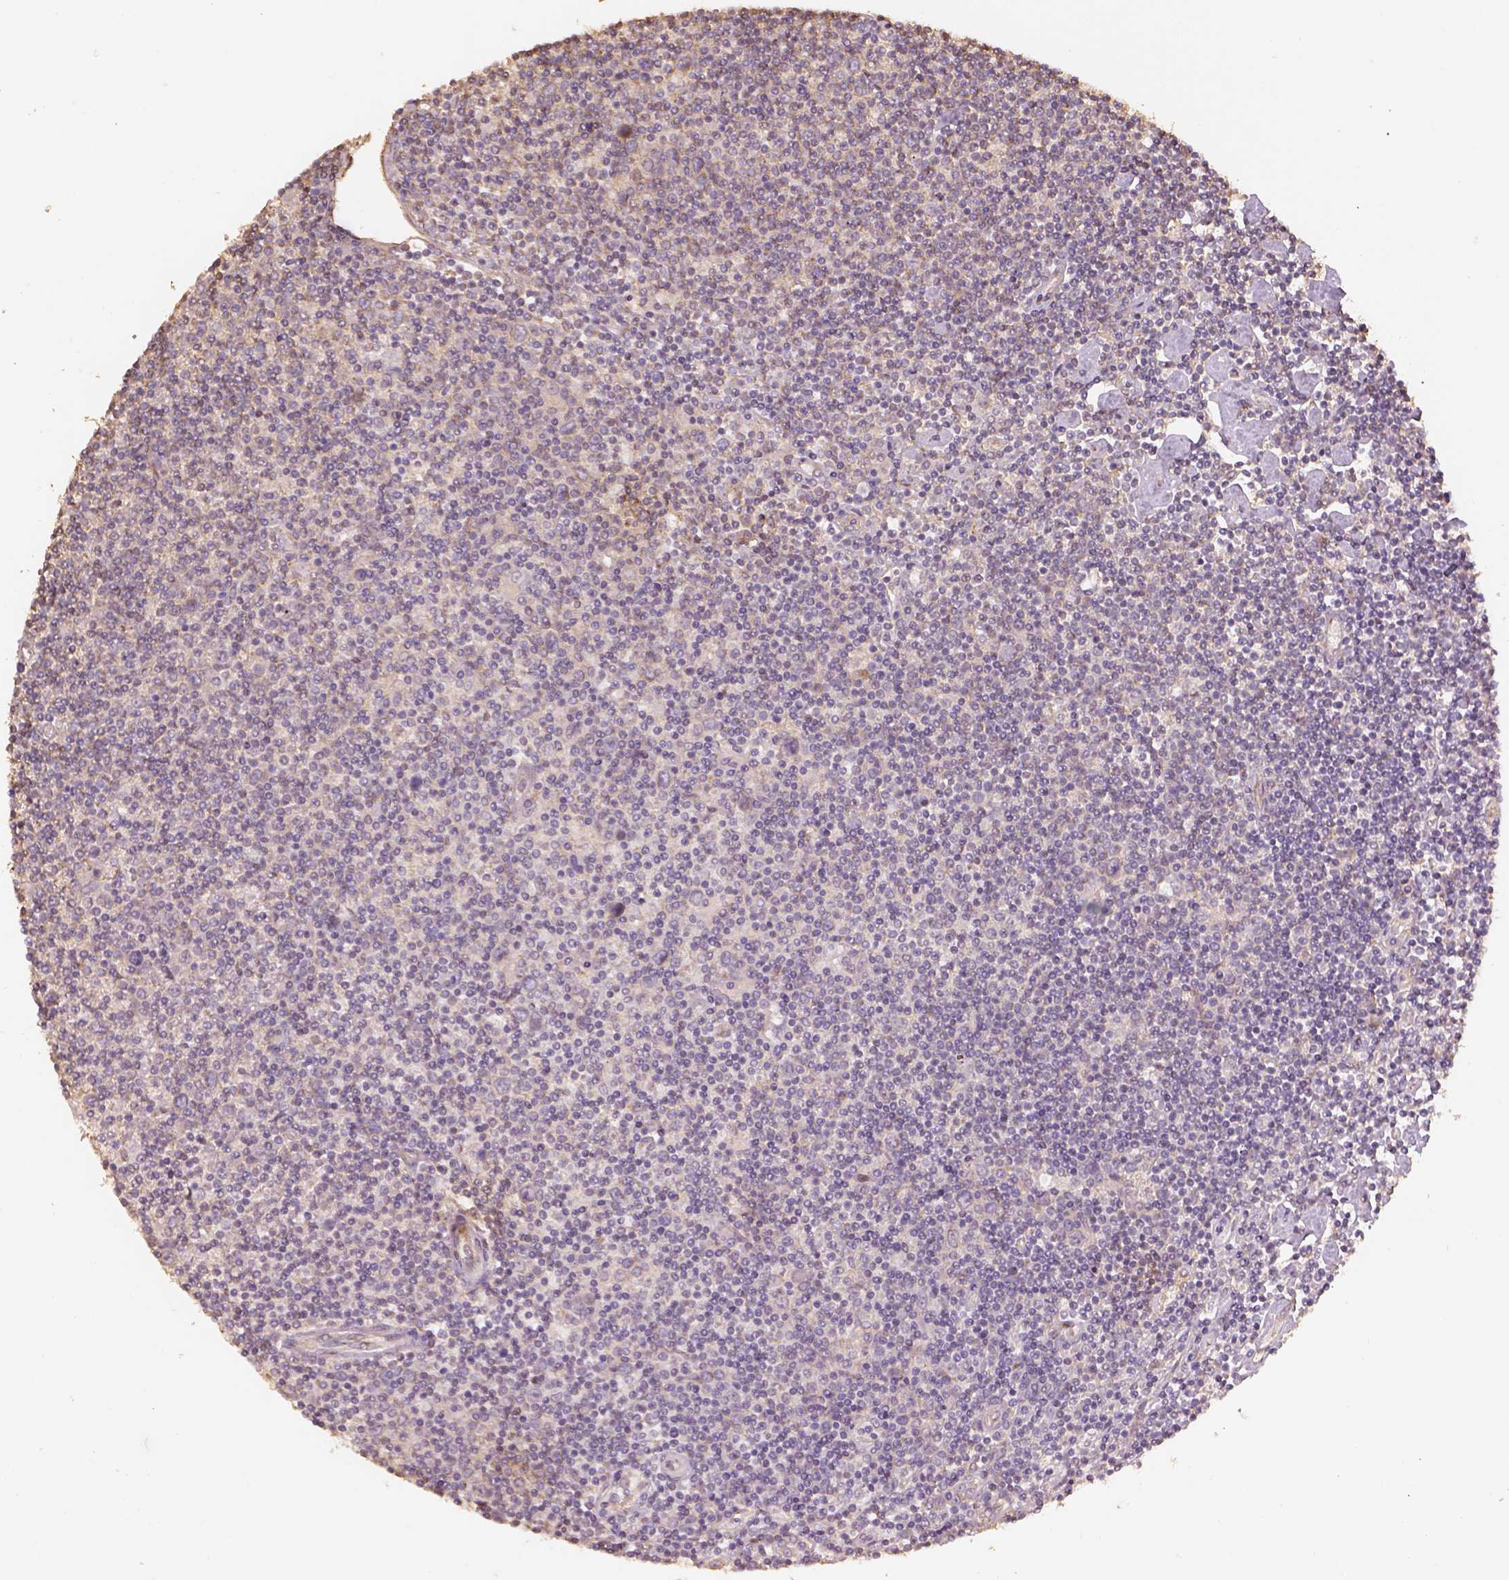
{"staining": {"intensity": "weak", "quantity": ">75%", "location": "cytoplasmic/membranous"}, "tissue": "lymphoma", "cell_type": "Tumor cells", "image_type": "cancer", "snomed": [{"axis": "morphology", "description": "Hodgkin's disease, NOS"}, {"axis": "topography", "description": "Lymph node"}], "caption": "This histopathology image displays immunohistochemistry (IHC) staining of human Hodgkin's disease, with low weak cytoplasmic/membranous expression in about >75% of tumor cells.", "gene": "AP1B1", "patient": {"sex": "male", "age": 40}}